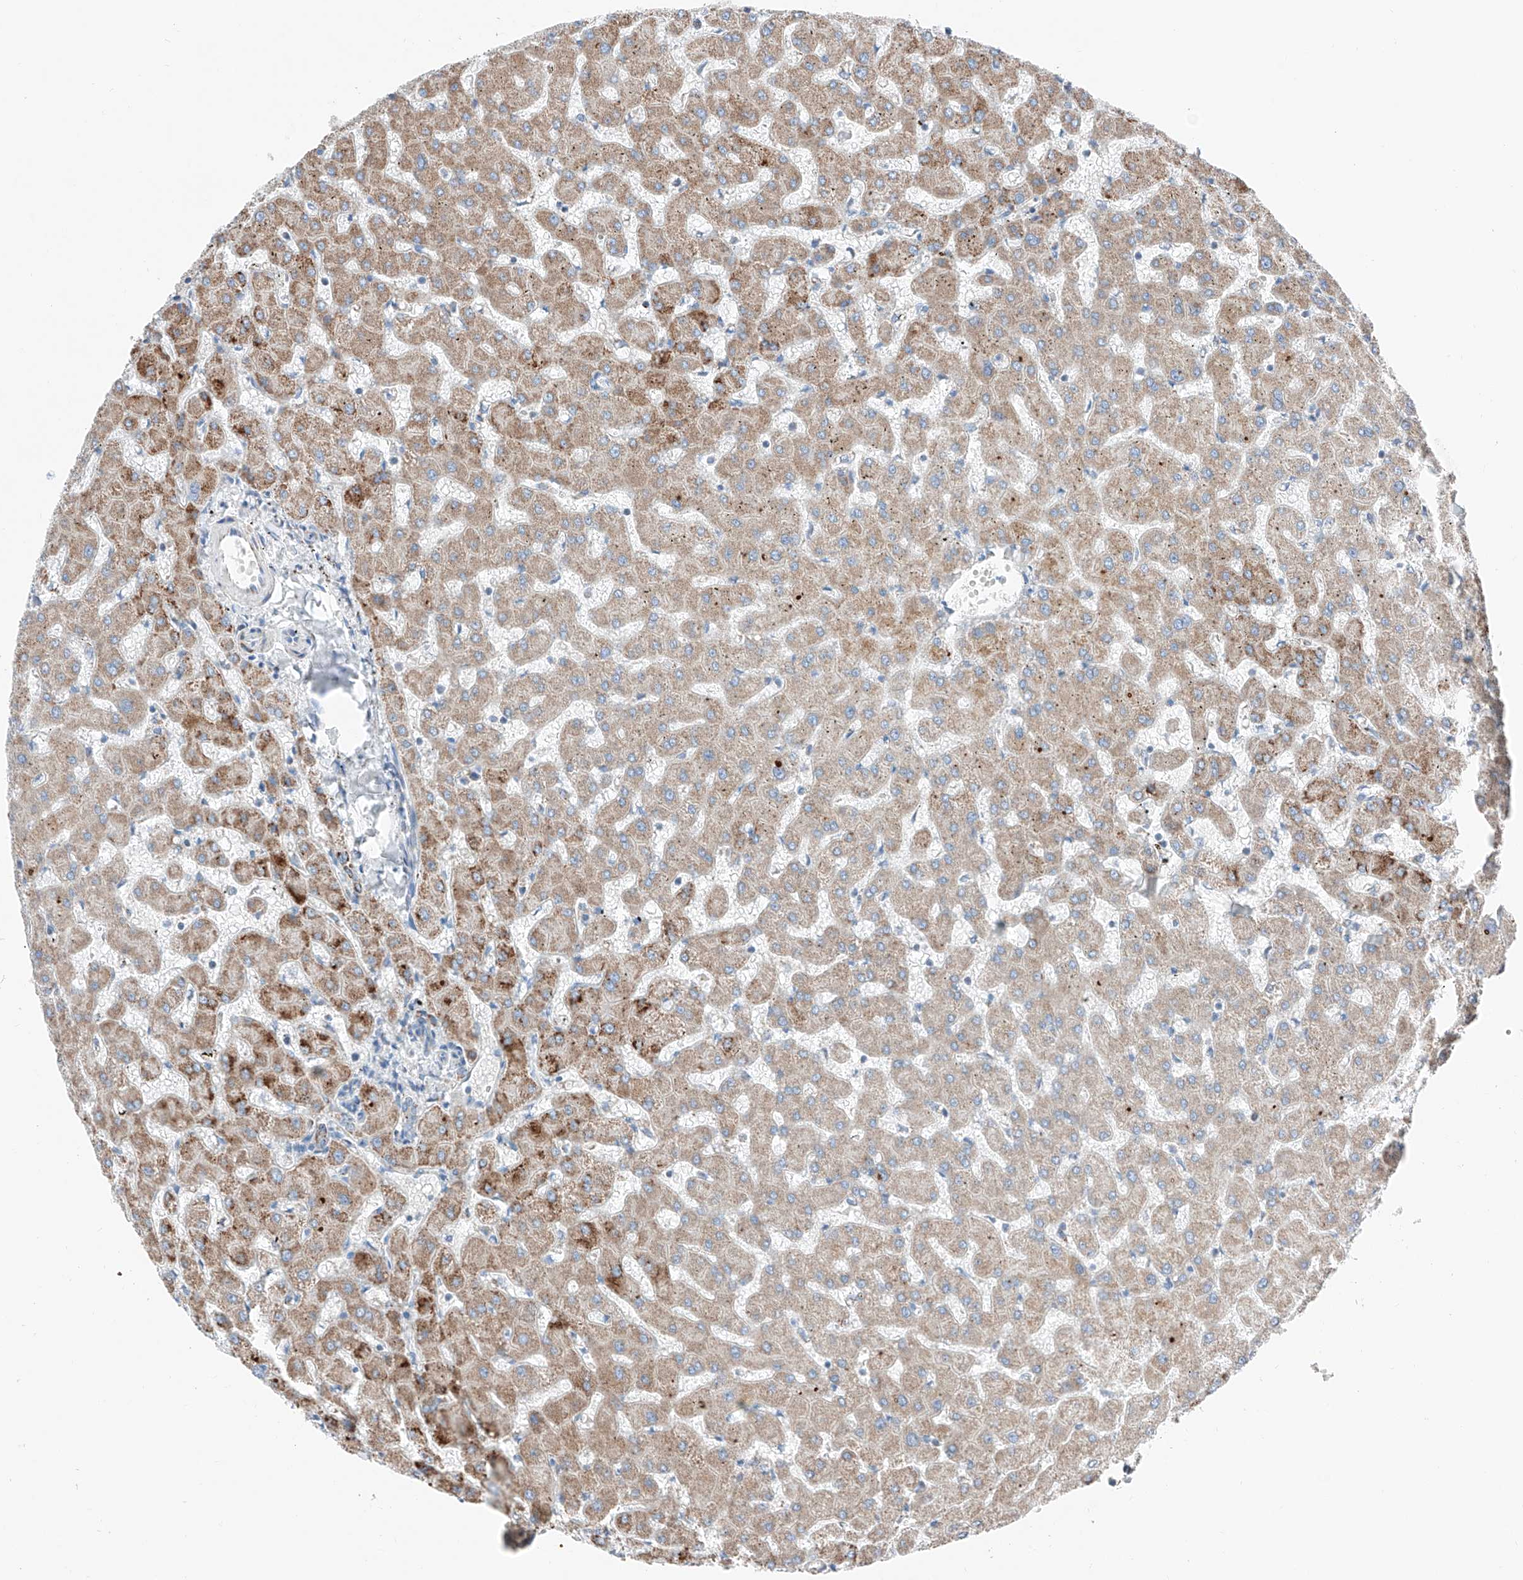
{"staining": {"intensity": "negative", "quantity": "none", "location": "none"}, "tissue": "liver", "cell_type": "Cholangiocytes", "image_type": "normal", "snomed": [{"axis": "morphology", "description": "Normal tissue, NOS"}, {"axis": "topography", "description": "Liver"}], "caption": "IHC micrograph of benign liver stained for a protein (brown), which reveals no expression in cholangiocytes. (IHC, brightfield microscopy, high magnification).", "gene": "MRAP", "patient": {"sex": "female", "age": 63}}